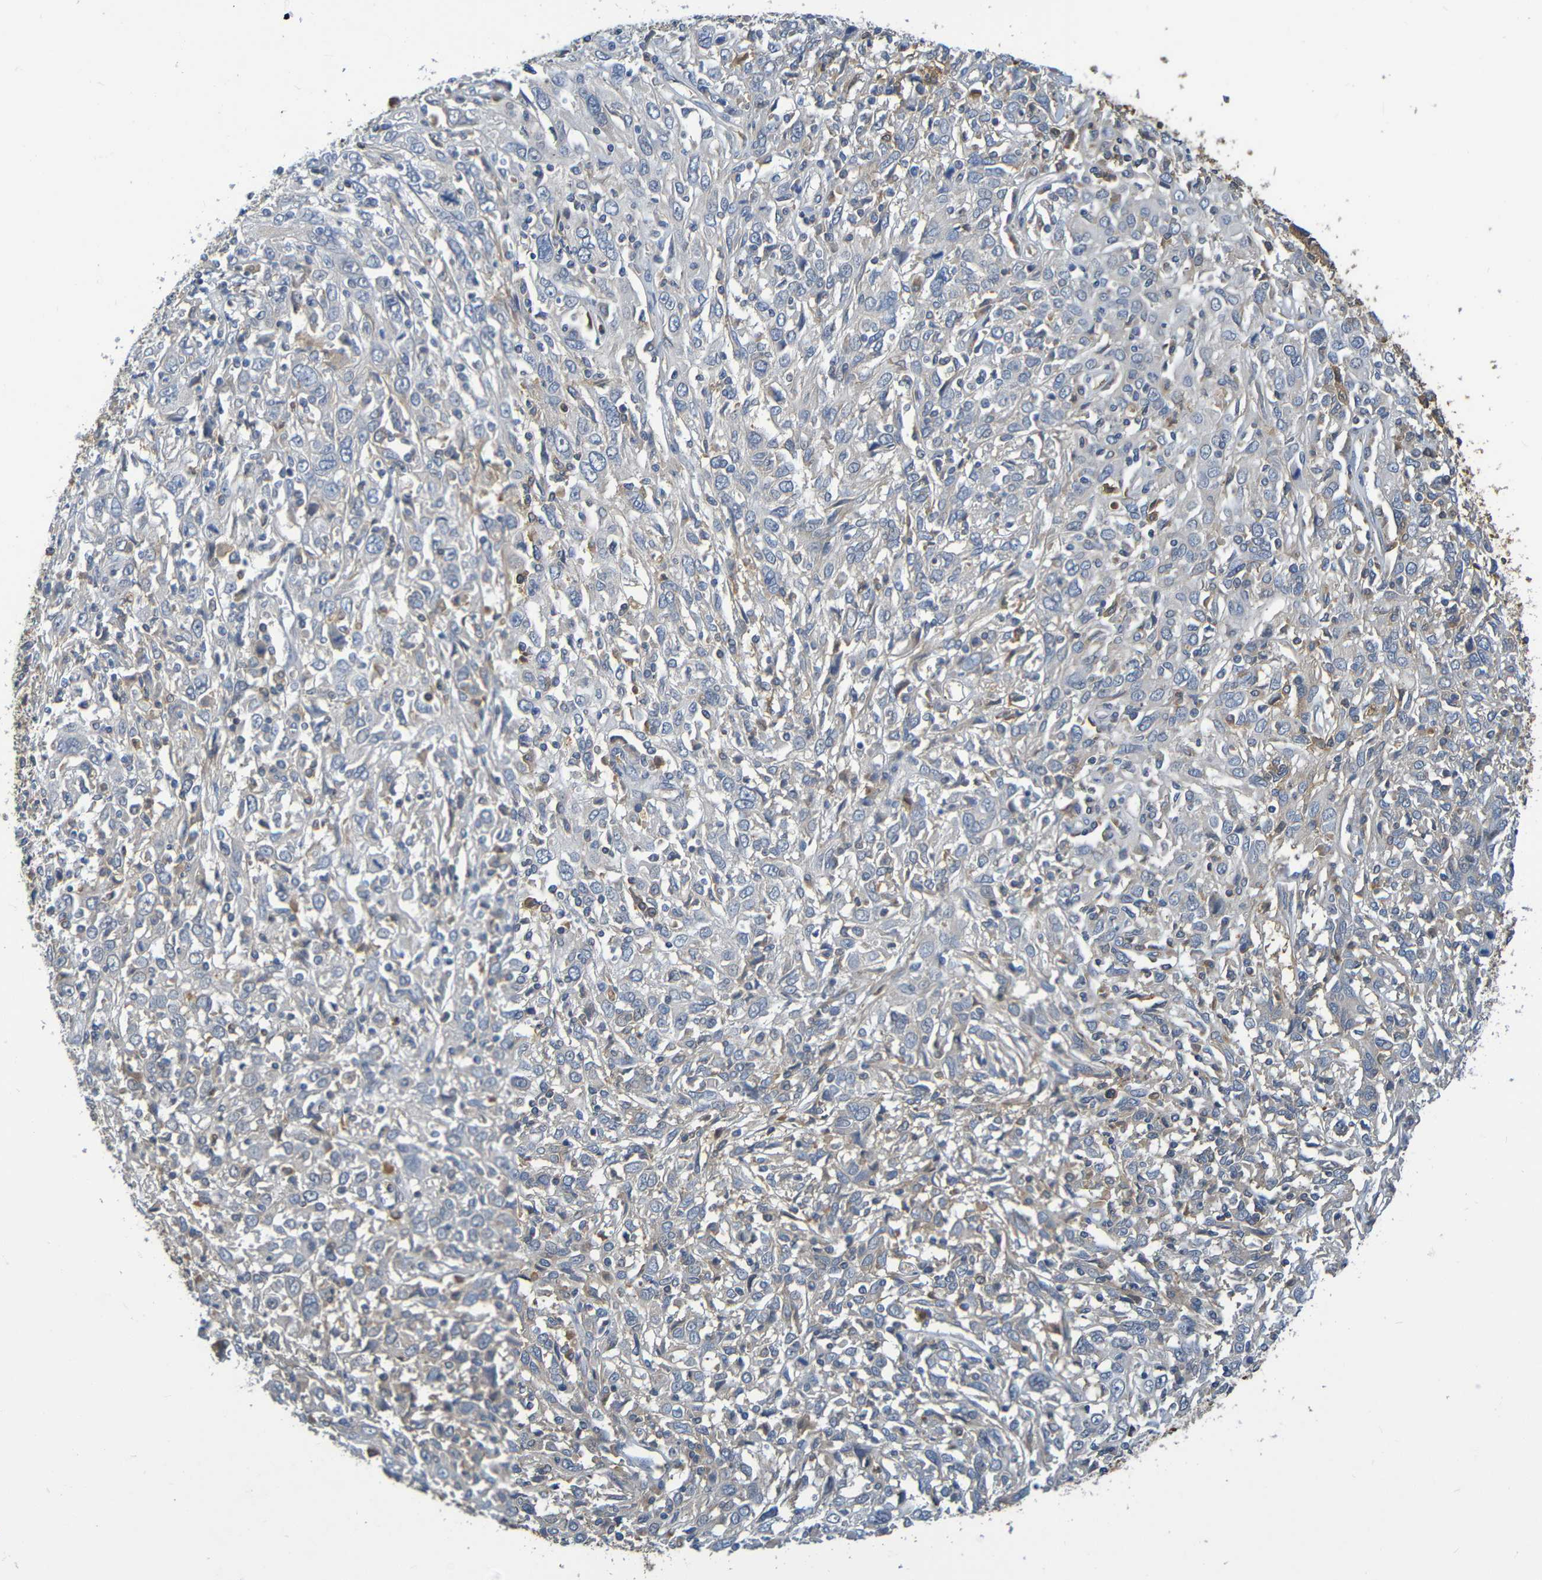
{"staining": {"intensity": "negative", "quantity": "none", "location": "none"}, "tissue": "cervical cancer", "cell_type": "Tumor cells", "image_type": "cancer", "snomed": [{"axis": "morphology", "description": "Squamous cell carcinoma, NOS"}, {"axis": "topography", "description": "Cervix"}], "caption": "The micrograph shows no significant expression in tumor cells of cervical cancer. (Brightfield microscopy of DAB immunohistochemistry at high magnification).", "gene": "C1QA", "patient": {"sex": "female", "age": 46}}